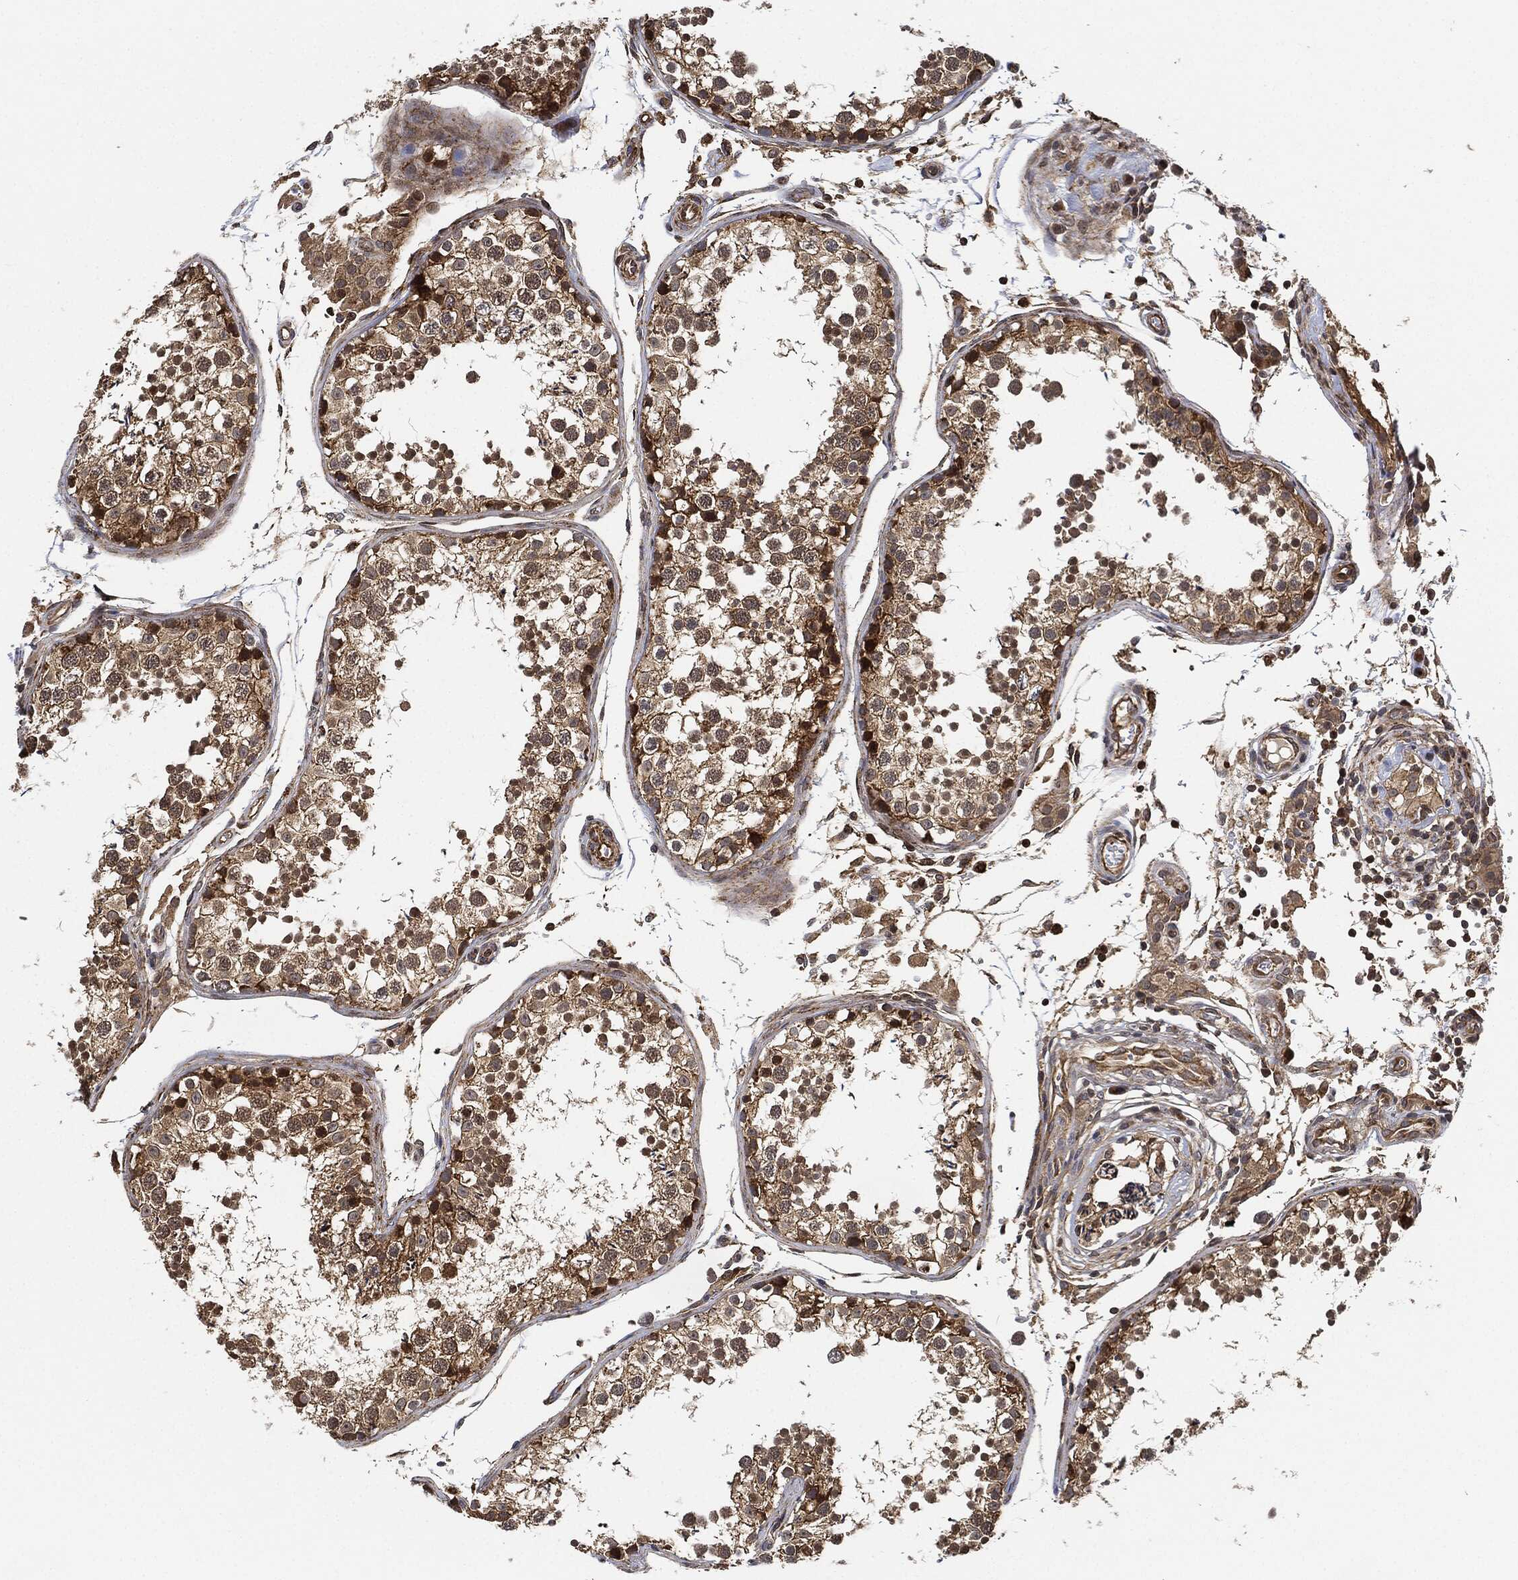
{"staining": {"intensity": "moderate", "quantity": ">75%", "location": "nuclear"}, "tissue": "testis", "cell_type": "Cells in seminiferous ducts", "image_type": "normal", "snomed": [{"axis": "morphology", "description": "Normal tissue, NOS"}, {"axis": "topography", "description": "Testis"}], "caption": "Human testis stained with a brown dye reveals moderate nuclear positive positivity in about >75% of cells in seminiferous ducts.", "gene": "MAP3K3", "patient": {"sex": "male", "age": 29}}